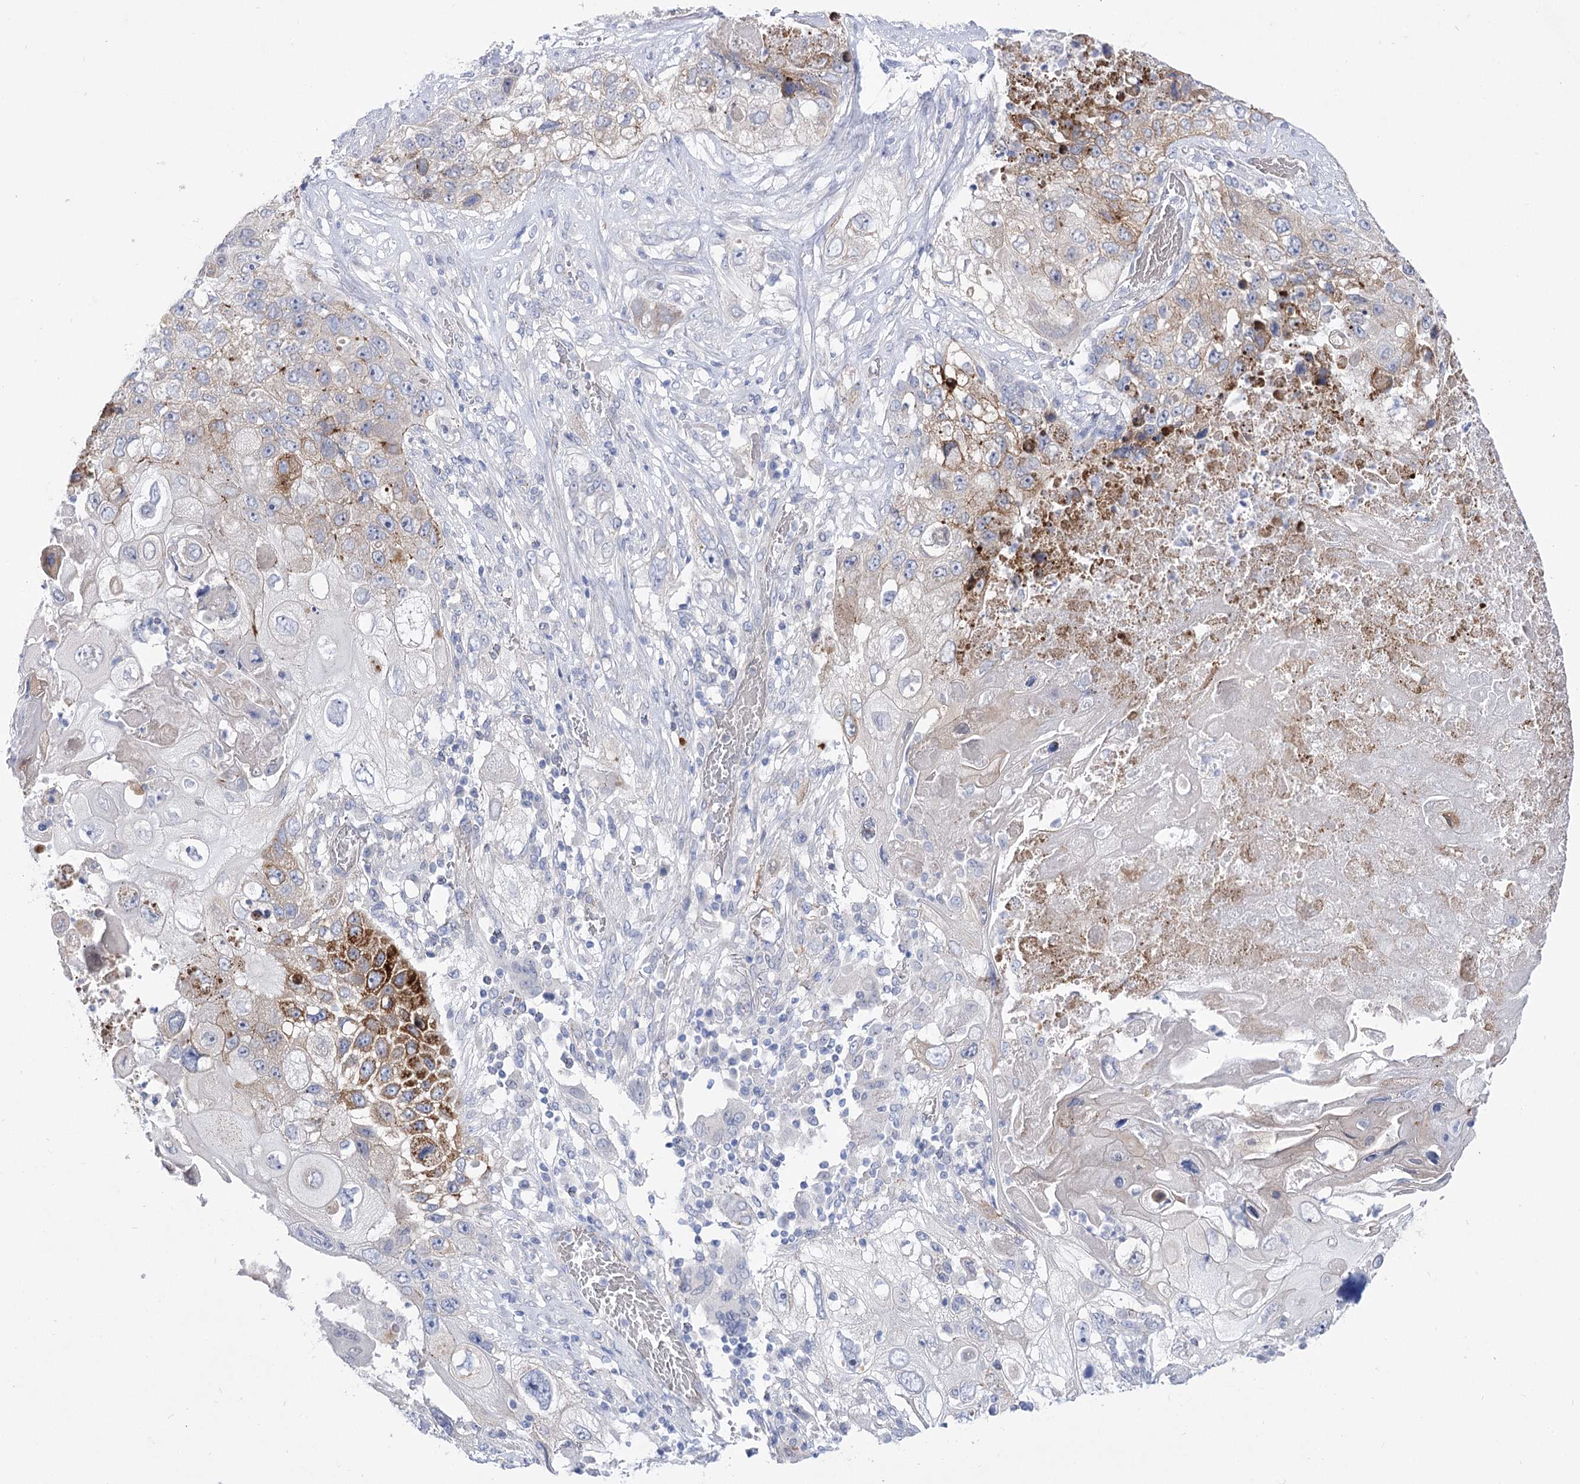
{"staining": {"intensity": "moderate", "quantity": "<25%", "location": "cytoplasmic/membranous"}, "tissue": "lung cancer", "cell_type": "Tumor cells", "image_type": "cancer", "snomed": [{"axis": "morphology", "description": "Squamous cell carcinoma, NOS"}, {"axis": "topography", "description": "Lung"}], "caption": "Moderate cytoplasmic/membranous expression for a protein is seen in about <25% of tumor cells of lung cancer (squamous cell carcinoma) using immunohistochemistry (IHC).", "gene": "NRAP", "patient": {"sex": "male", "age": 61}}